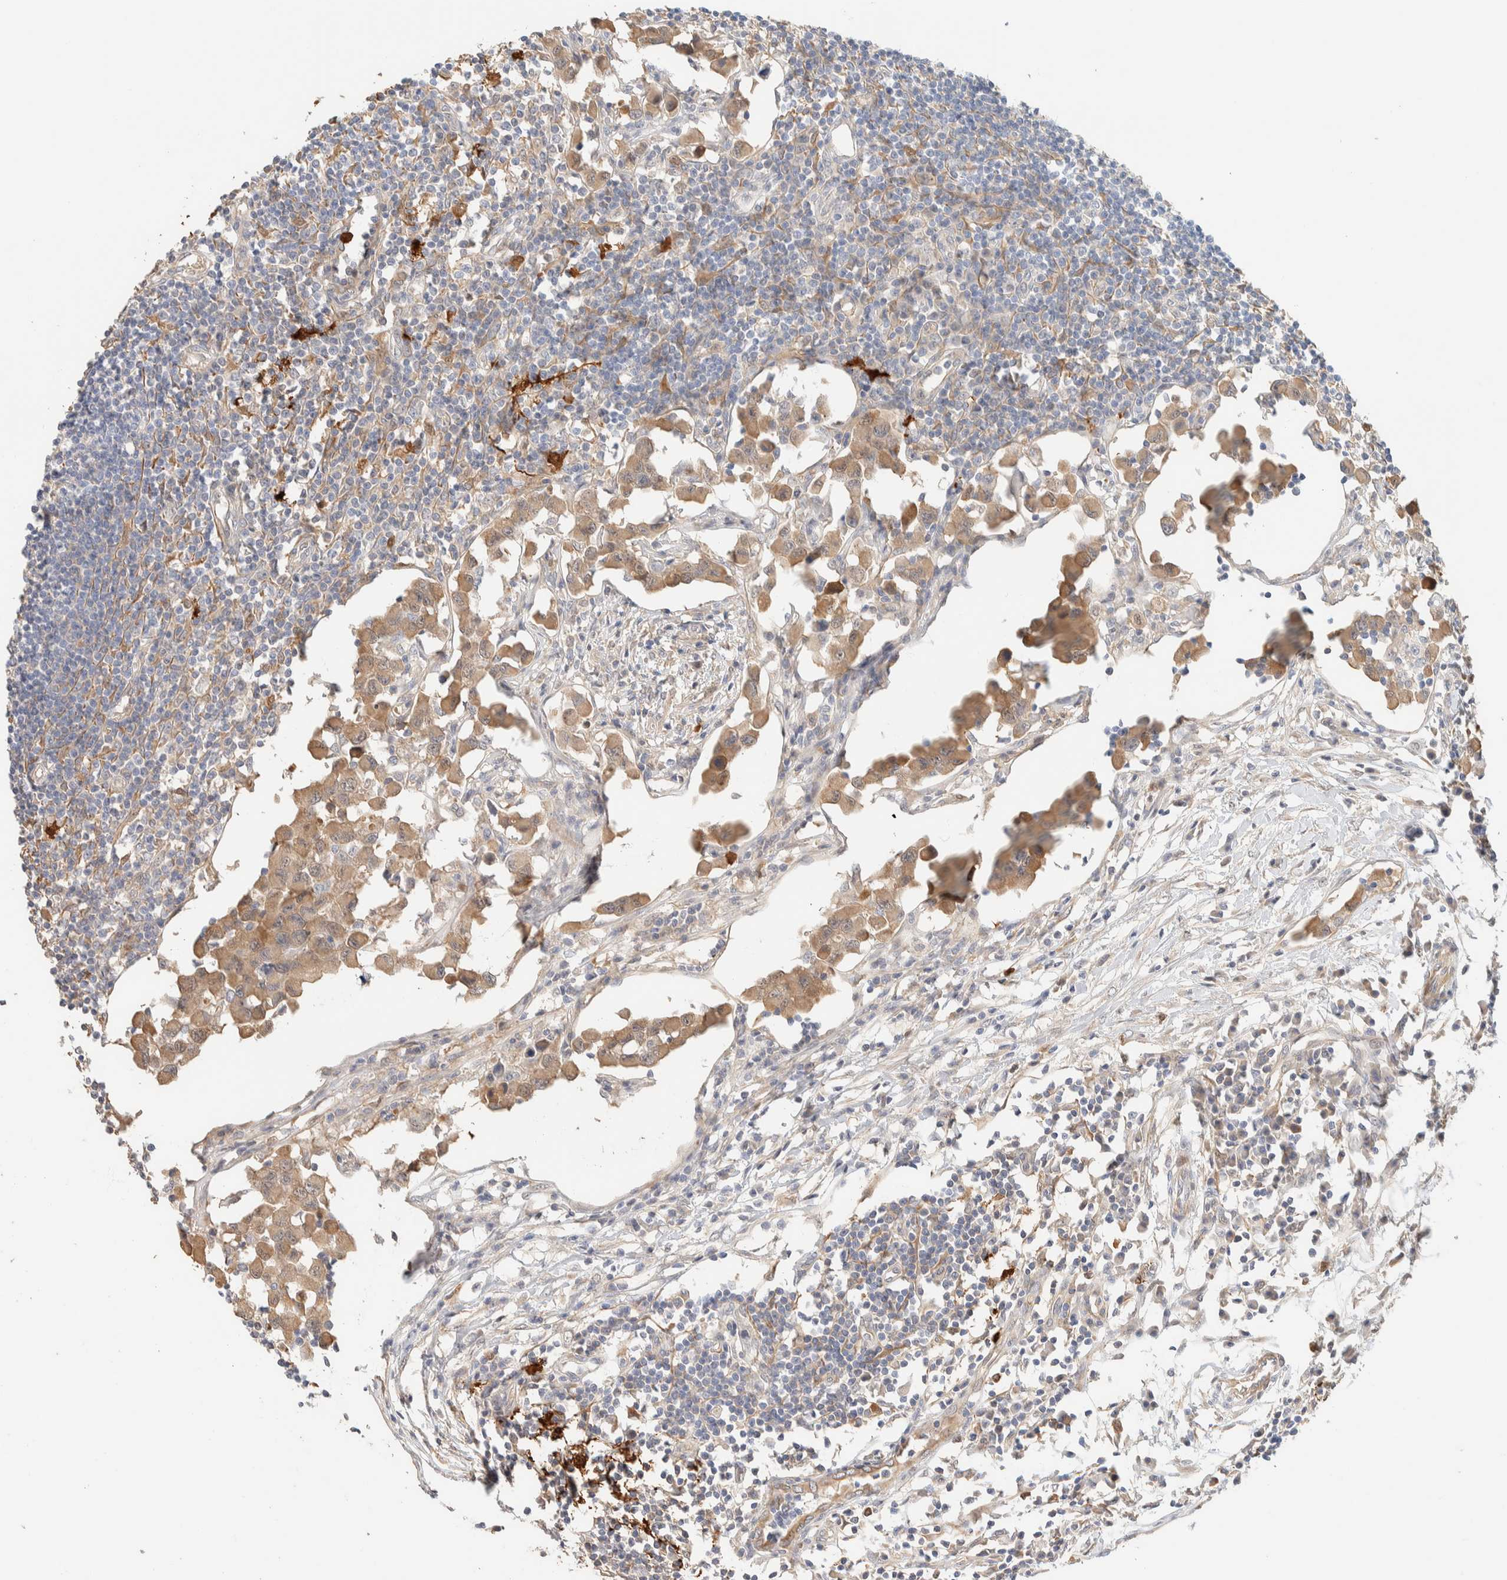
{"staining": {"intensity": "negative", "quantity": "none", "location": "none"}, "tissue": "lymph node", "cell_type": "Germinal center cells", "image_type": "normal", "snomed": [{"axis": "morphology", "description": "Normal tissue, NOS"}, {"axis": "morphology", "description": "Malignant melanoma, Metastatic site"}, {"axis": "topography", "description": "Lymph node"}], "caption": "The IHC micrograph has no significant expression in germinal center cells of lymph node.", "gene": "SETD4", "patient": {"sex": "male", "age": 41}}